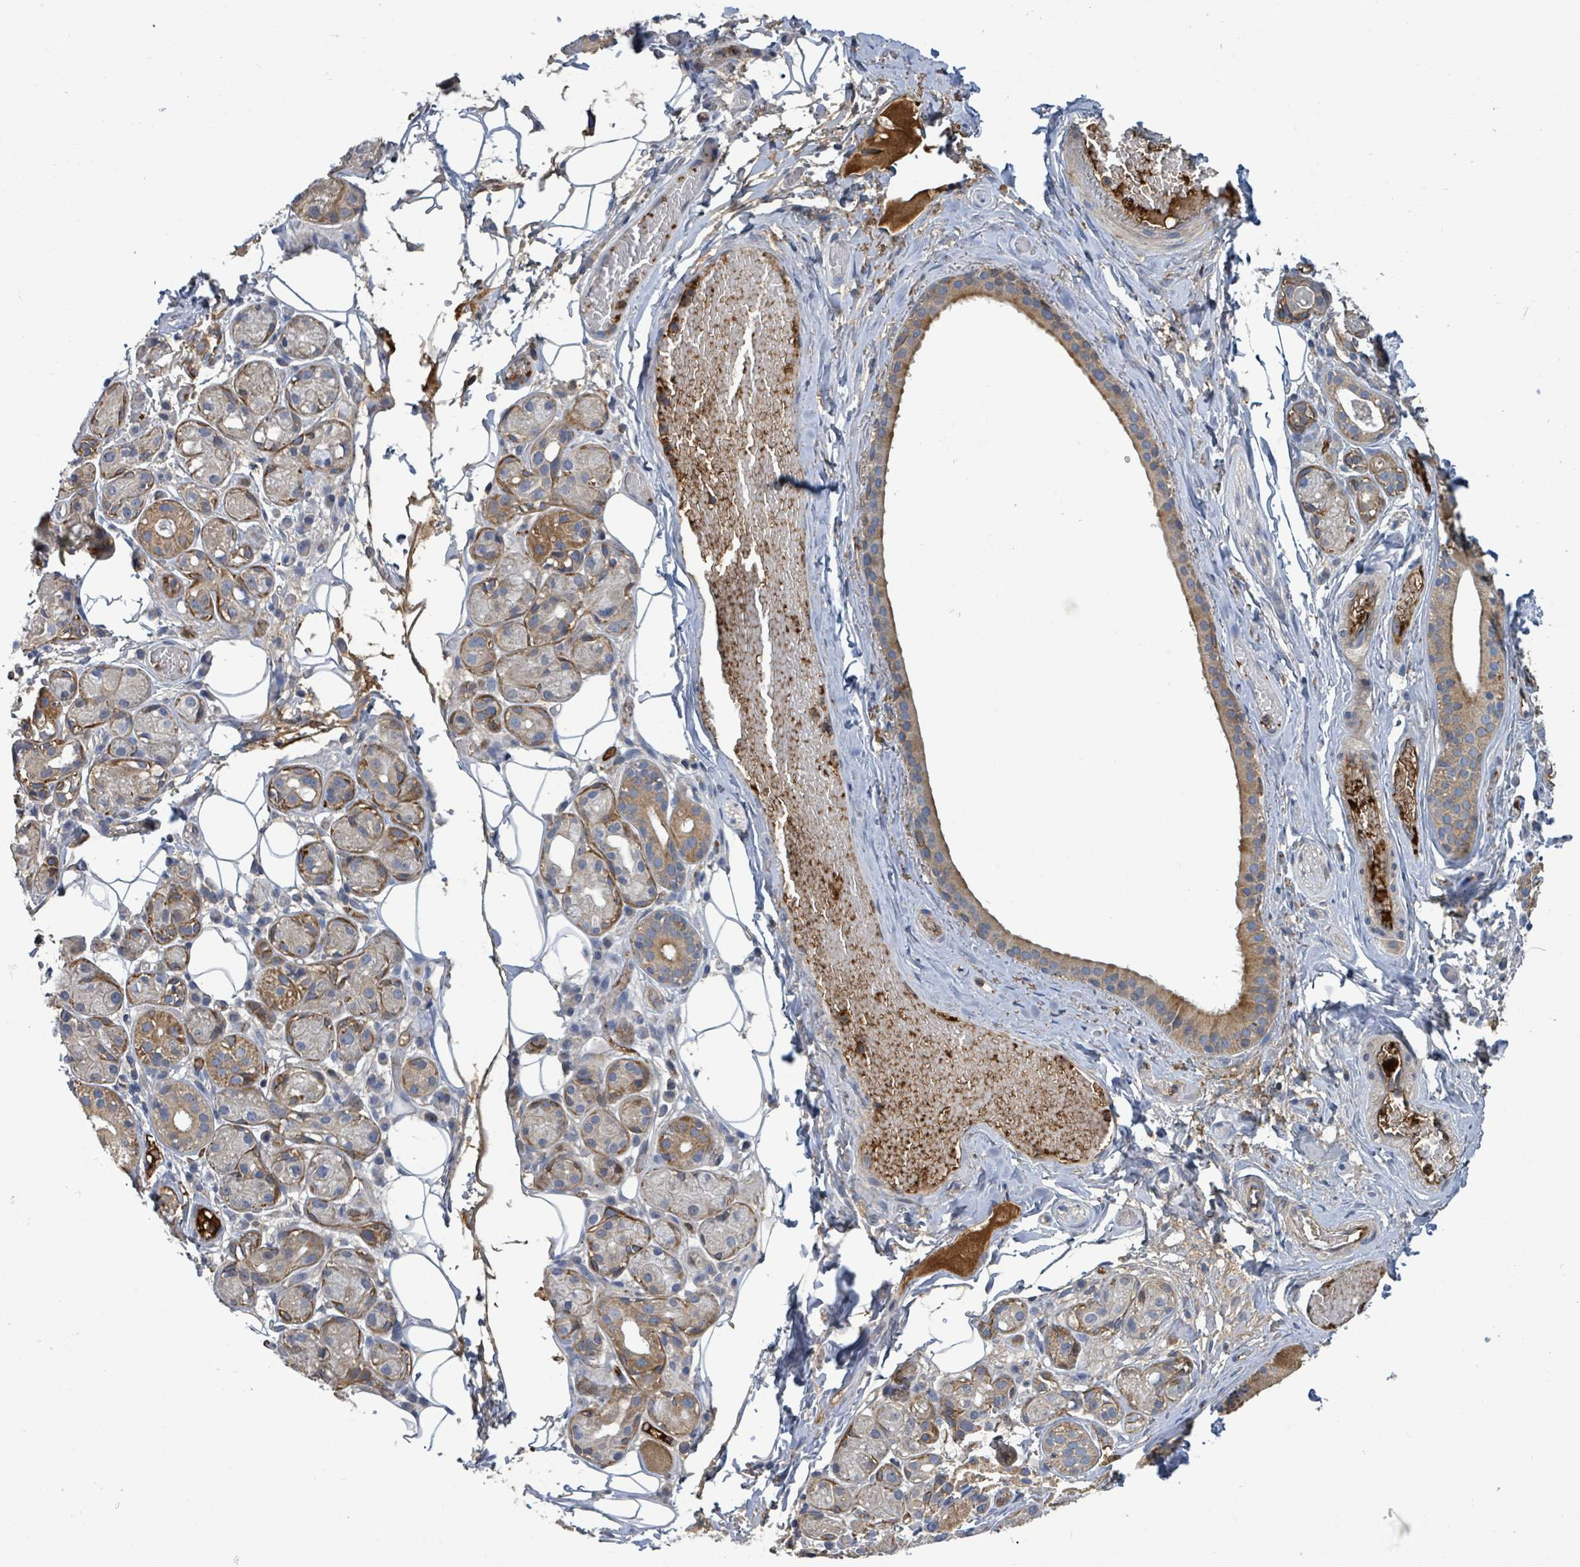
{"staining": {"intensity": "moderate", "quantity": ">75%", "location": "cytoplasmic/membranous"}, "tissue": "salivary gland", "cell_type": "Glandular cells", "image_type": "normal", "snomed": [{"axis": "morphology", "description": "Normal tissue, NOS"}, {"axis": "topography", "description": "Salivary gland"}], "caption": "Moderate cytoplasmic/membranous protein staining is identified in approximately >75% of glandular cells in salivary gland. (Stains: DAB (3,3'-diaminobenzidine) in brown, nuclei in blue, Microscopy: brightfield microscopy at high magnification).", "gene": "PLAAT1", "patient": {"sex": "male", "age": 82}}